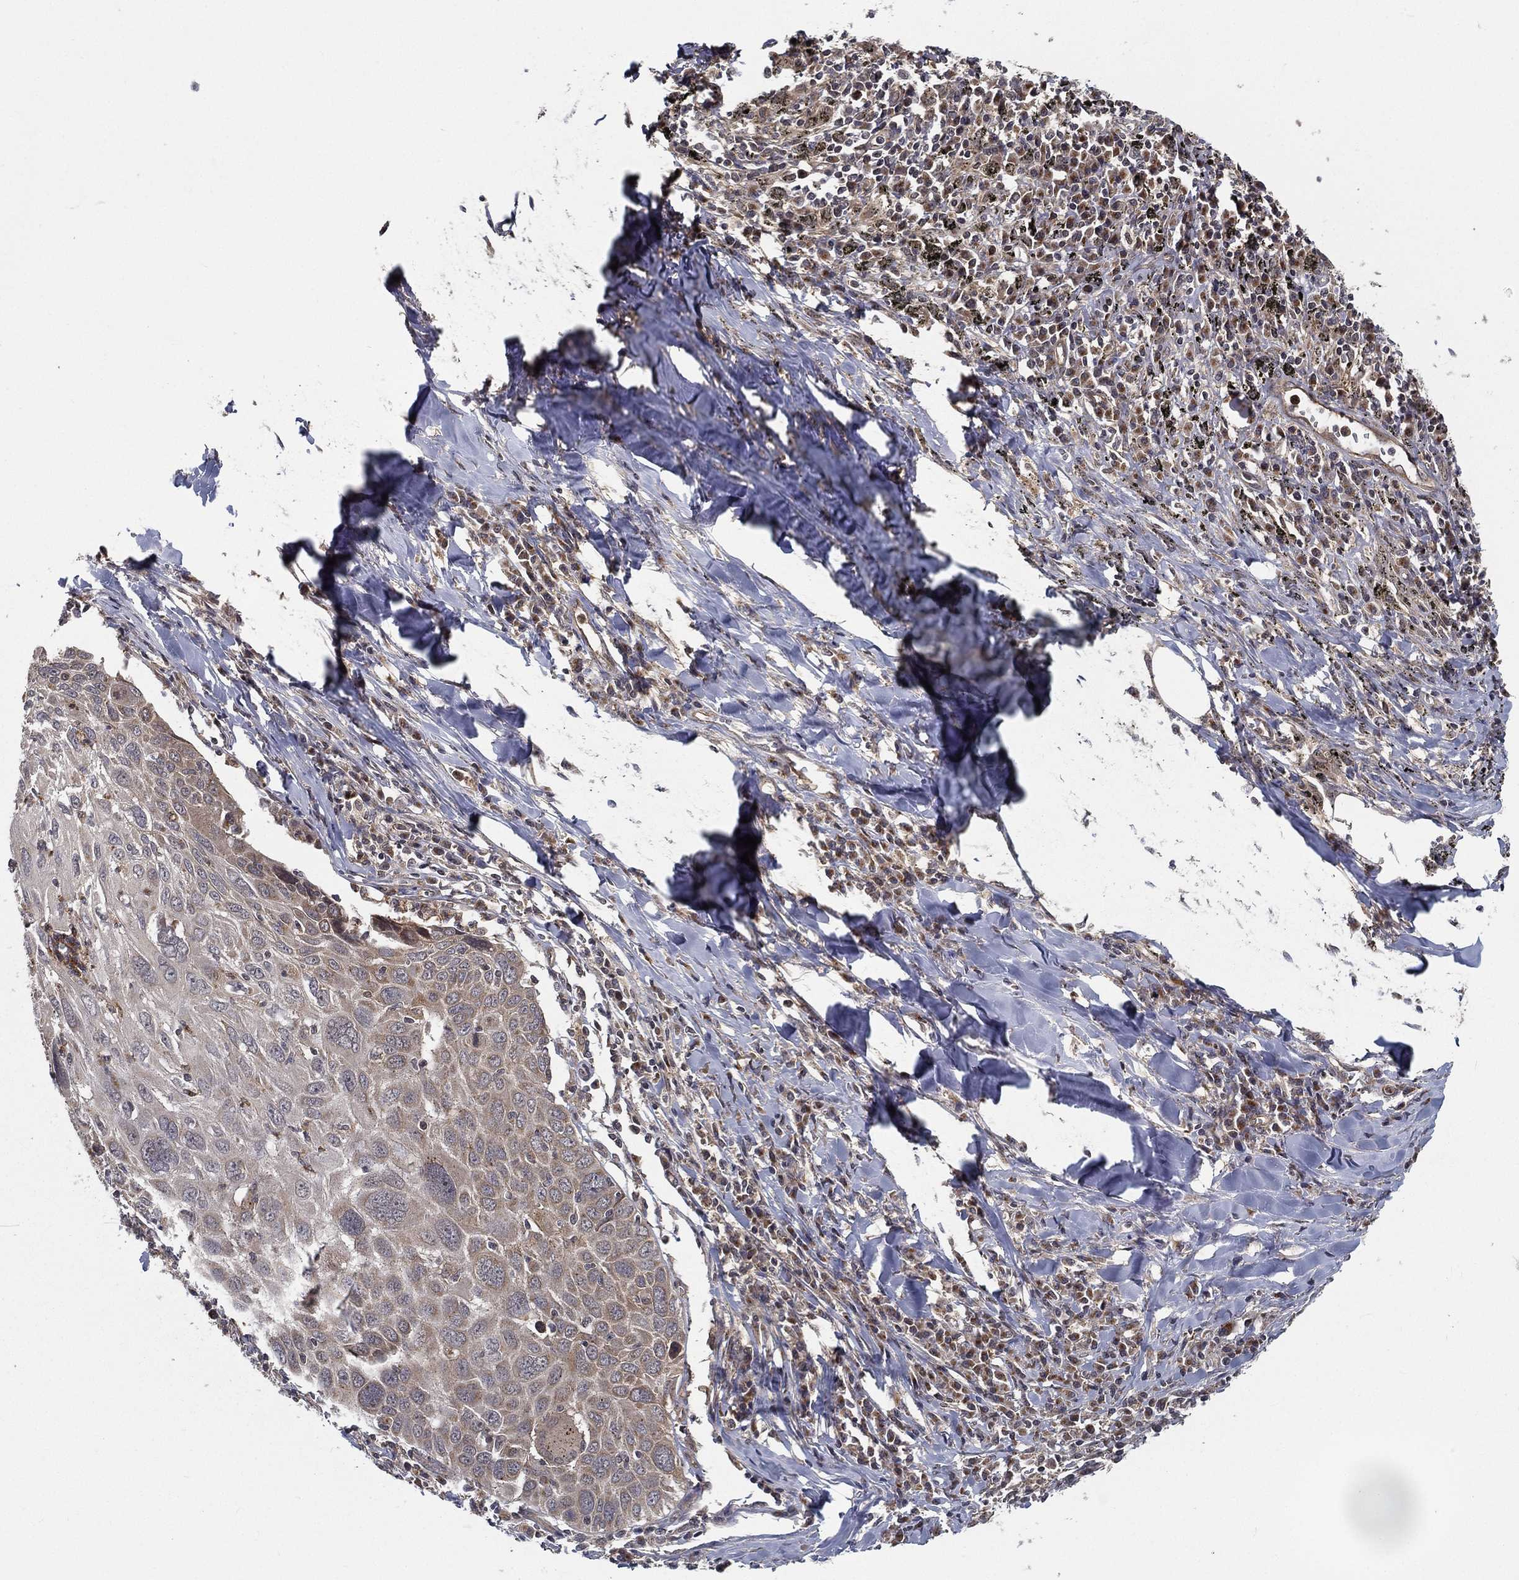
{"staining": {"intensity": "negative", "quantity": "none", "location": "none"}, "tissue": "lung cancer", "cell_type": "Tumor cells", "image_type": "cancer", "snomed": [{"axis": "morphology", "description": "Squamous cell carcinoma, NOS"}, {"axis": "topography", "description": "Lung"}], "caption": "There is no significant positivity in tumor cells of squamous cell carcinoma (lung). (Brightfield microscopy of DAB (3,3'-diaminobenzidine) IHC at high magnification).", "gene": "UACA", "patient": {"sex": "male", "age": 57}}